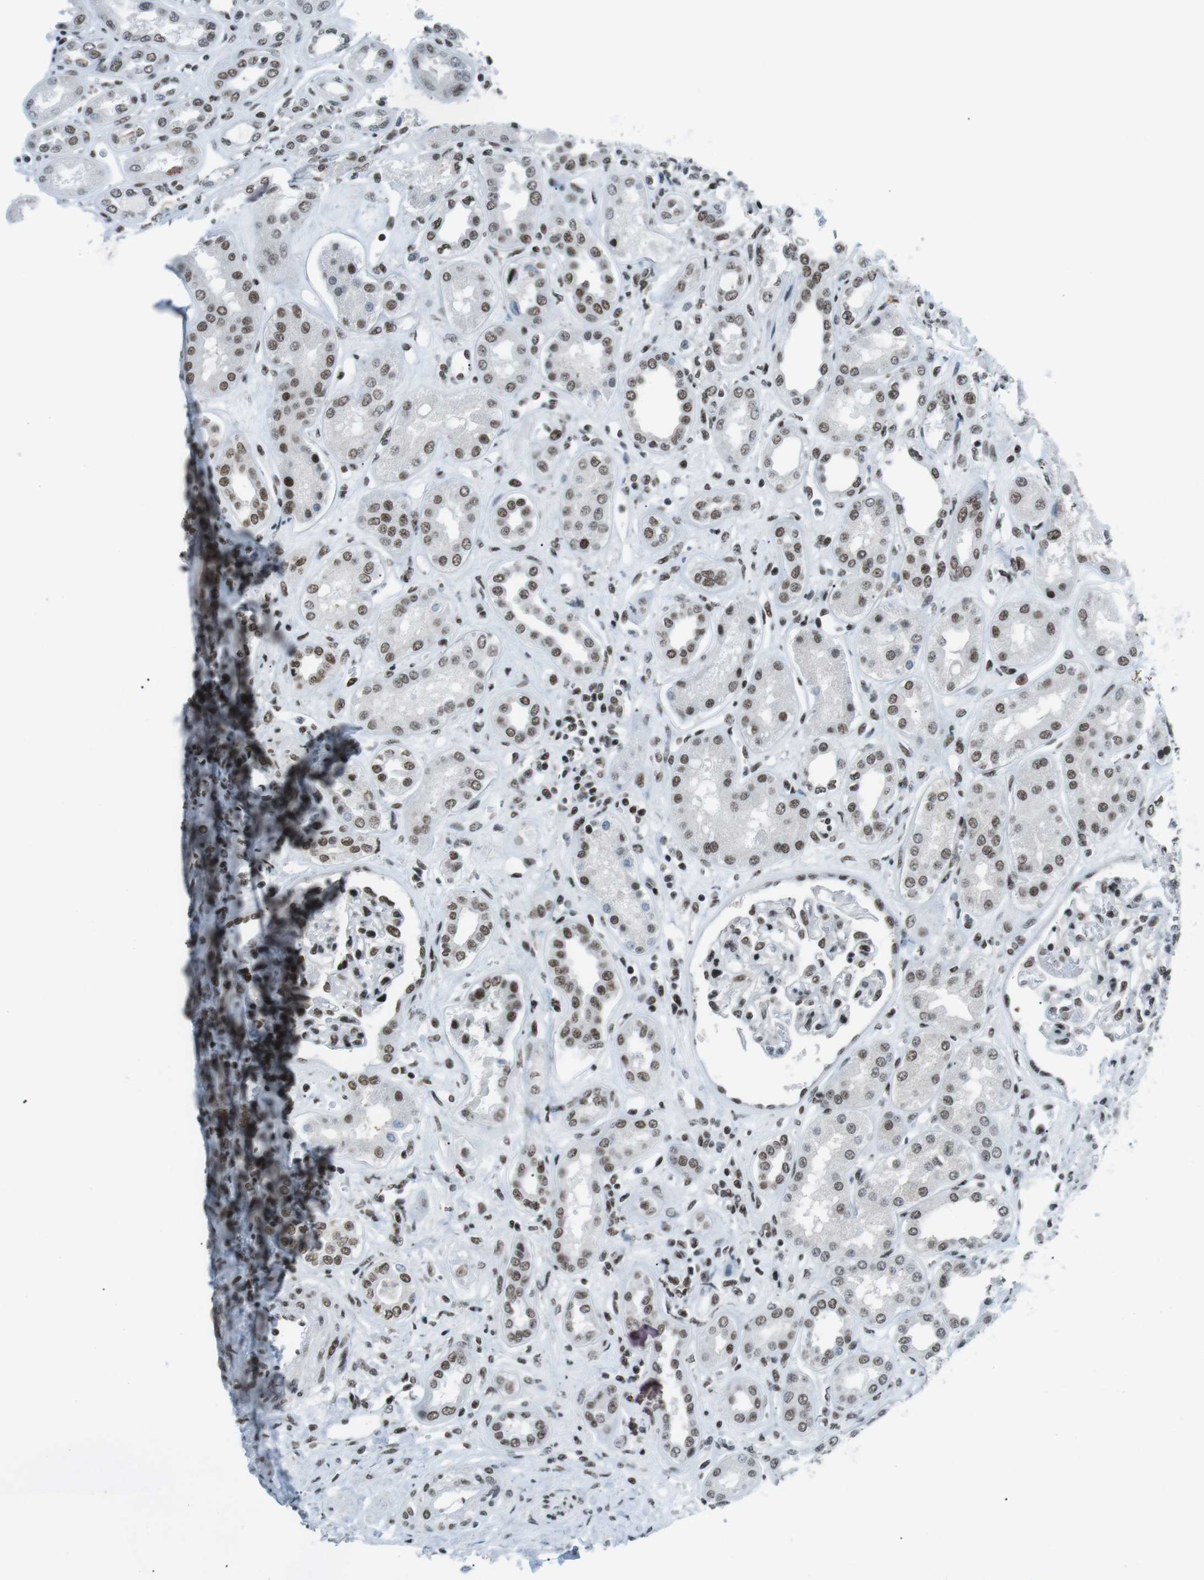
{"staining": {"intensity": "strong", "quantity": ">75%", "location": "nuclear"}, "tissue": "kidney", "cell_type": "Cells in glomeruli", "image_type": "normal", "snomed": [{"axis": "morphology", "description": "Normal tissue, NOS"}, {"axis": "topography", "description": "Kidney"}], "caption": "Unremarkable kidney shows strong nuclear positivity in approximately >75% of cells in glomeruli Using DAB (3,3'-diaminobenzidine) (brown) and hematoxylin (blue) stains, captured at high magnification using brightfield microscopy..", "gene": "TAF1", "patient": {"sex": "male", "age": 59}}